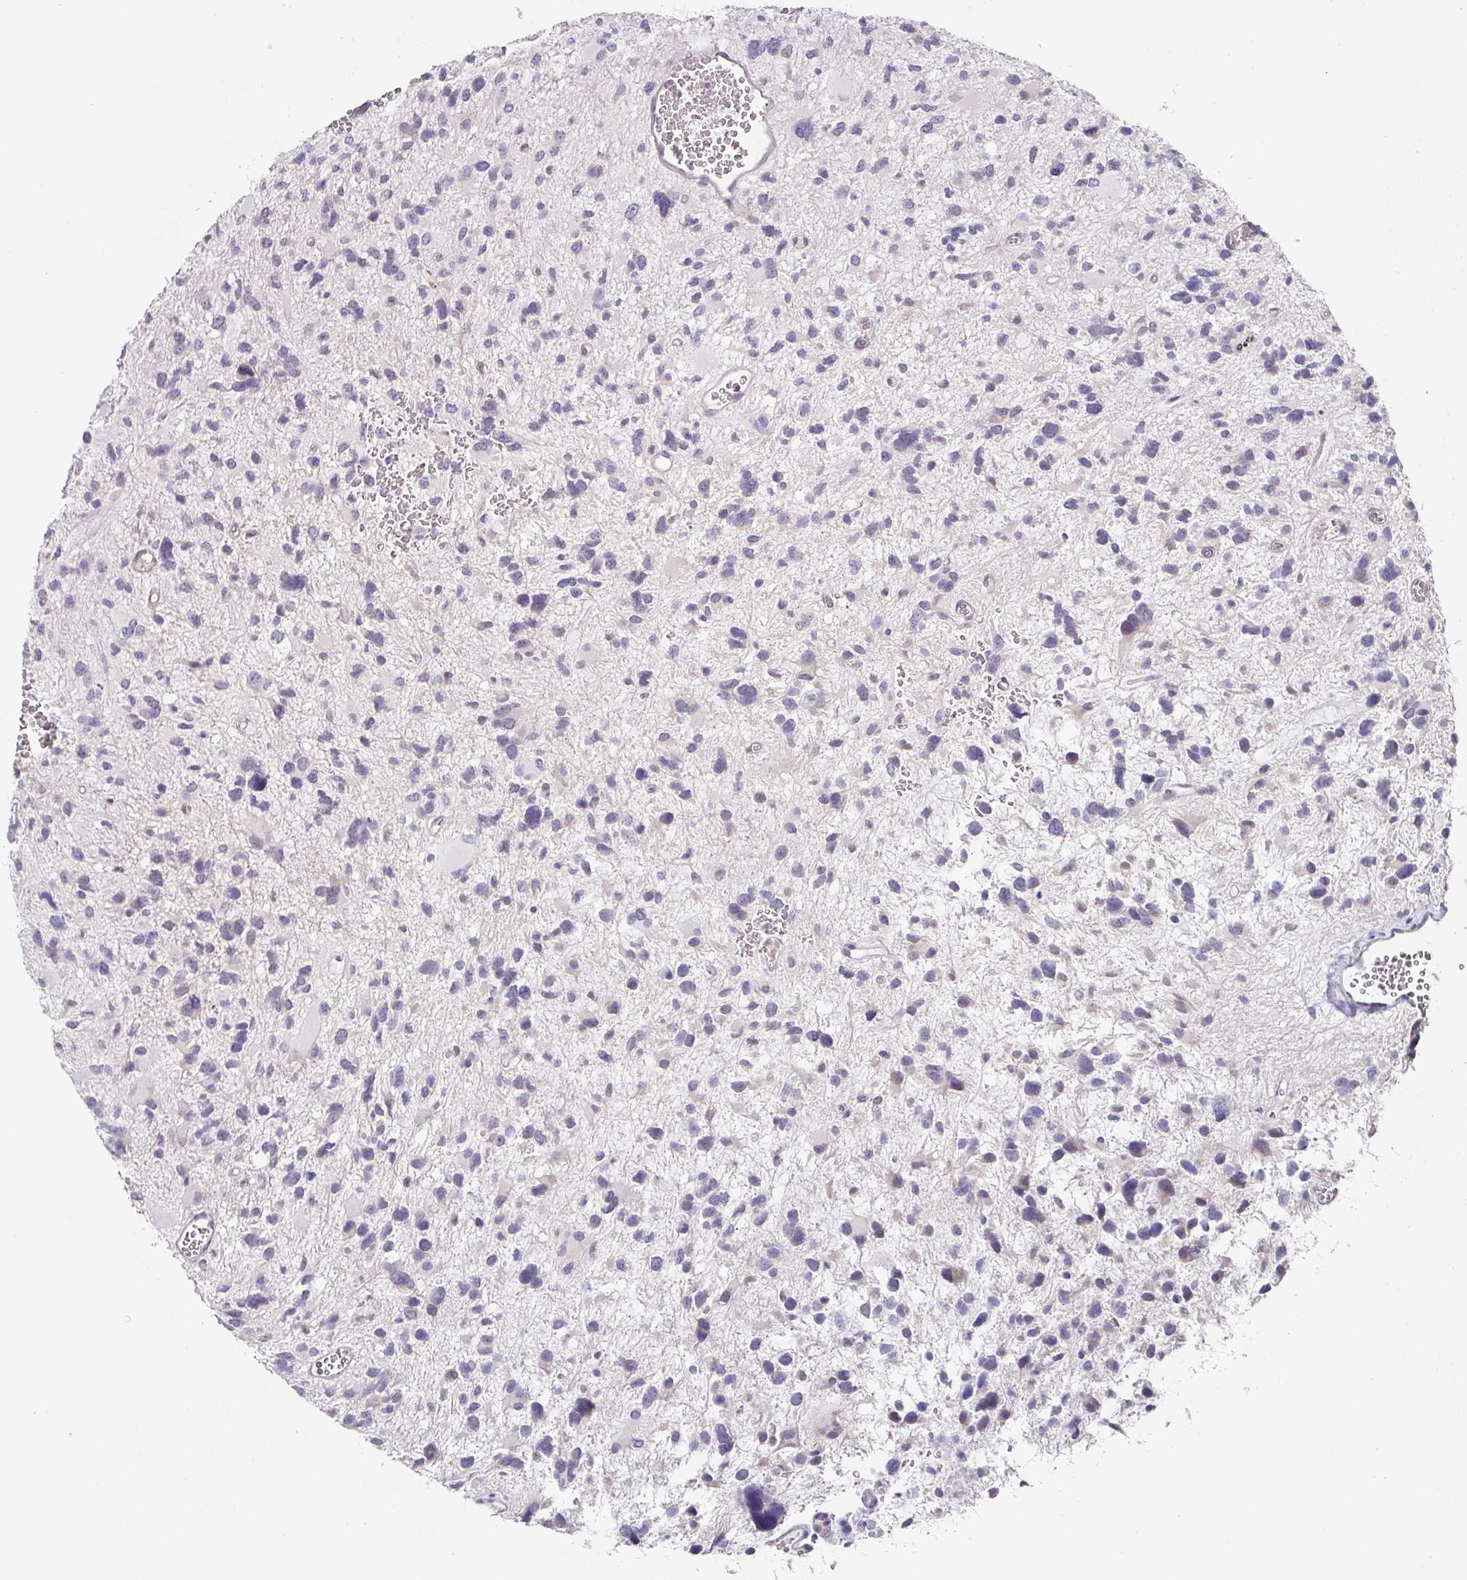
{"staining": {"intensity": "negative", "quantity": "none", "location": "none"}, "tissue": "glioma", "cell_type": "Tumor cells", "image_type": "cancer", "snomed": [{"axis": "morphology", "description": "Glioma, malignant, High grade"}, {"axis": "topography", "description": "Brain"}], "caption": "Immunohistochemistry photomicrograph of human malignant glioma (high-grade) stained for a protein (brown), which displays no expression in tumor cells.", "gene": "FOXN4", "patient": {"sex": "female", "age": 11}}